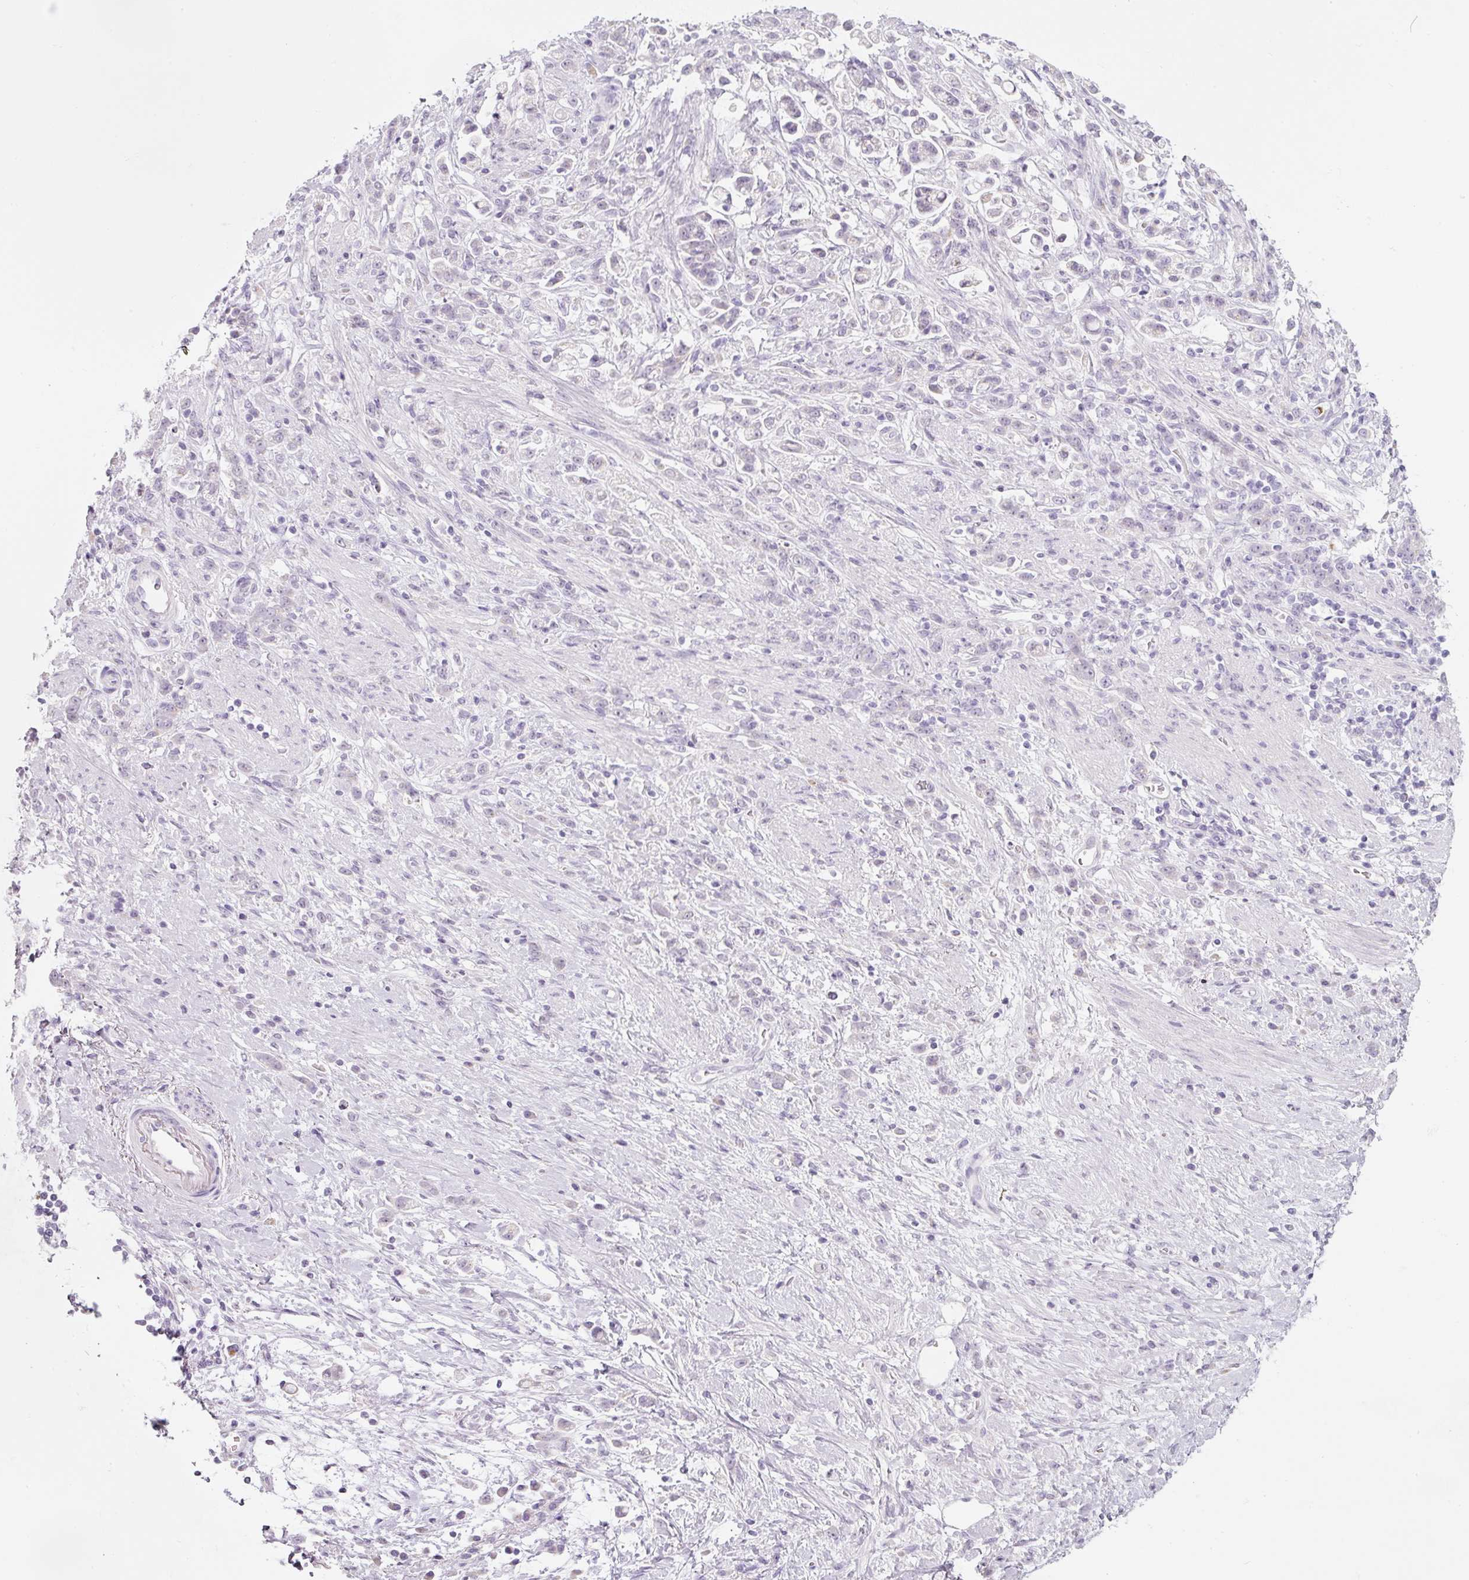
{"staining": {"intensity": "negative", "quantity": "none", "location": "none"}, "tissue": "stomach cancer", "cell_type": "Tumor cells", "image_type": "cancer", "snomed": [{"axis": "morphology", "description": "Adenocarcinoma, NOS"}, {"axis": "topography", "description": "Stomach"}], "caption": "Protein analysis of stomach cancer (adenocarcinoma) displays no significant staining in tumor cells. (DAB (3,3'-diaminobenzidine) immunohistochemistry (IHC), high magnification).", "gene": "ENSG00000206549", "patient": {"sex": "female", "age": 60}}